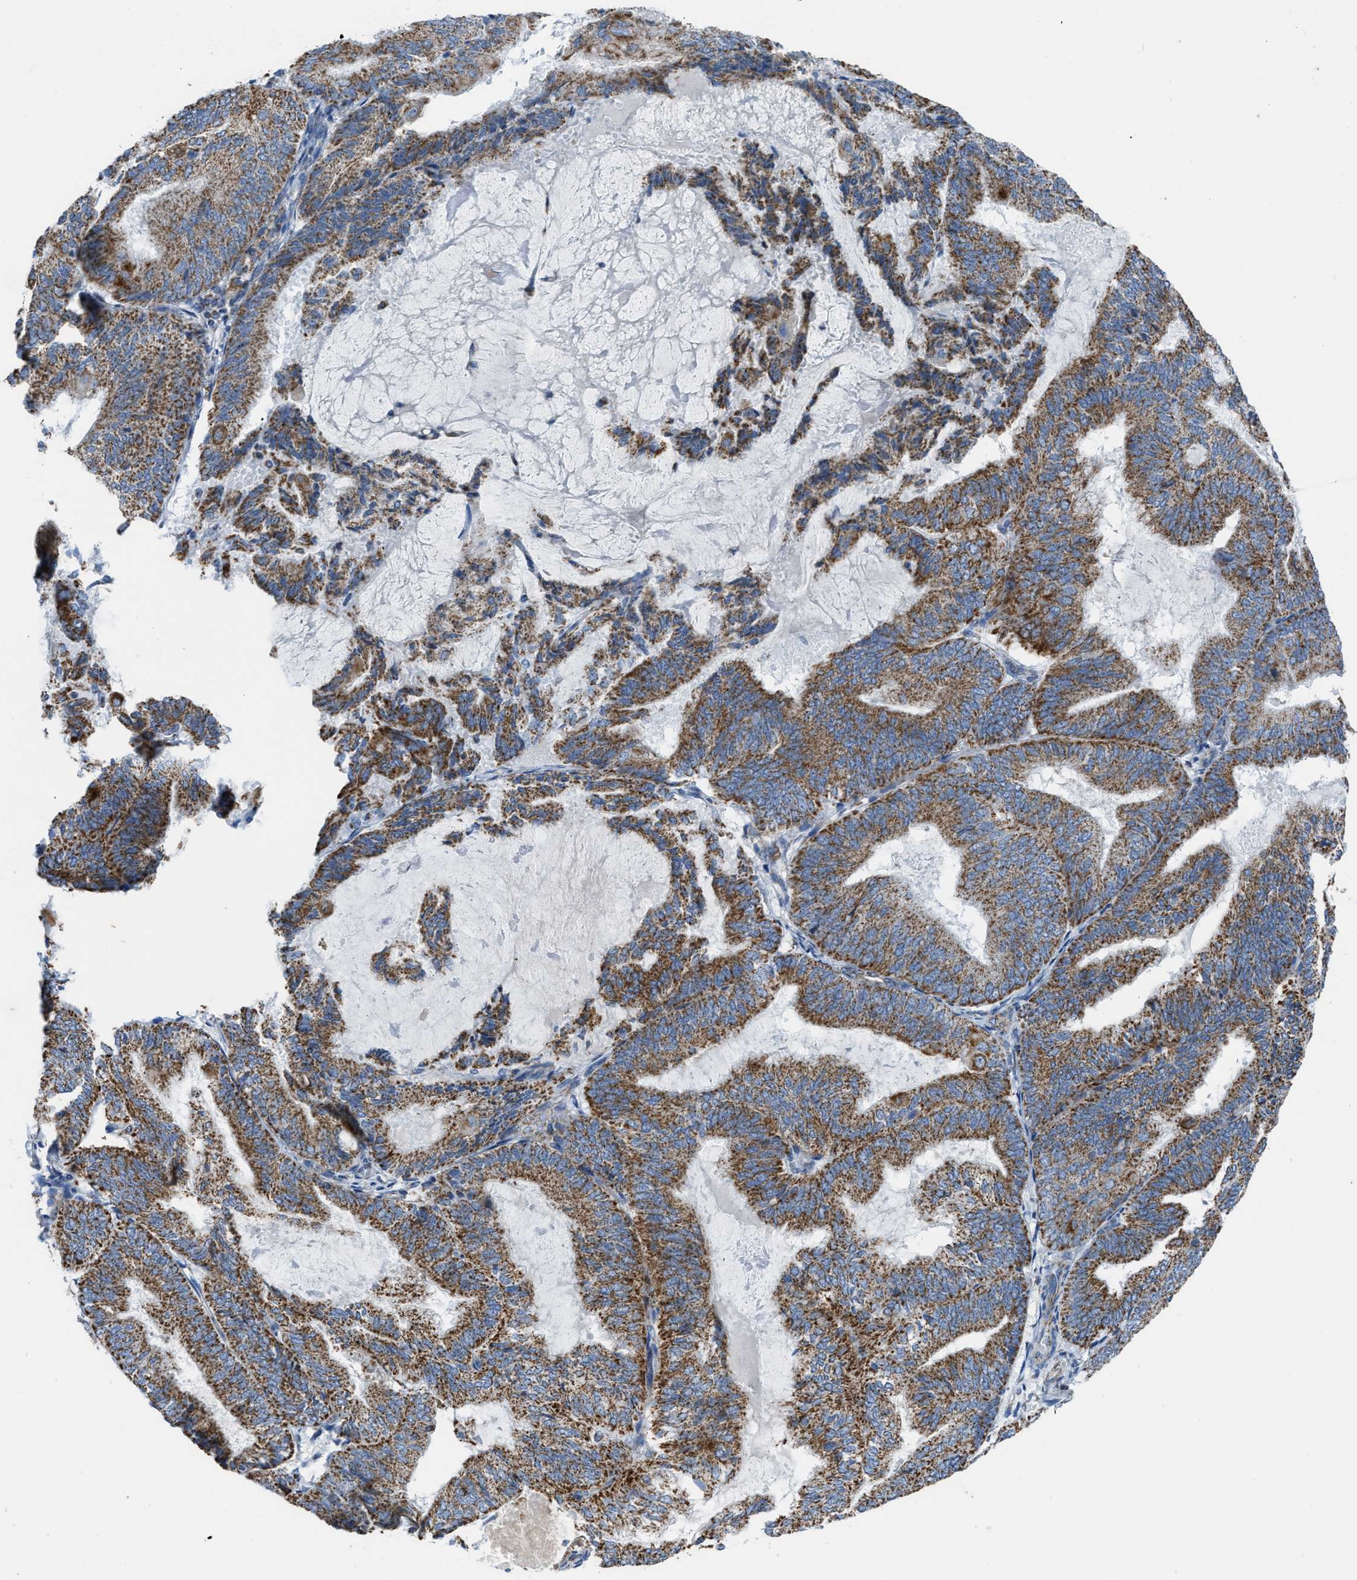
{"staining": {"intensity": "strong", "quantity": ">75%", "location": "cytoplasmic/membranous"}, "tissue": "endometrial cancer", "cell_type": "Tumor cells", "image_type": "cancer", "snomed": [{"axis": "morphology", "description": "Adenocarcinoma, NOS"}, {"axis": "topography", "description": "Endometrium"}], "caption": "Immunohistochemistry (IHC) image of neoplastic tissue: adenocarcinoma (endometrial) stained using immunohistochemistry (IHC) demonstrates high levels of strong protein expression localized specifically in the cytoplasmic/membranous of tumor cells, appearing as a cytoplasmic/membranous brown color.", "gene": "ETFB", "patient": {"sex": "female", "age": 81}}